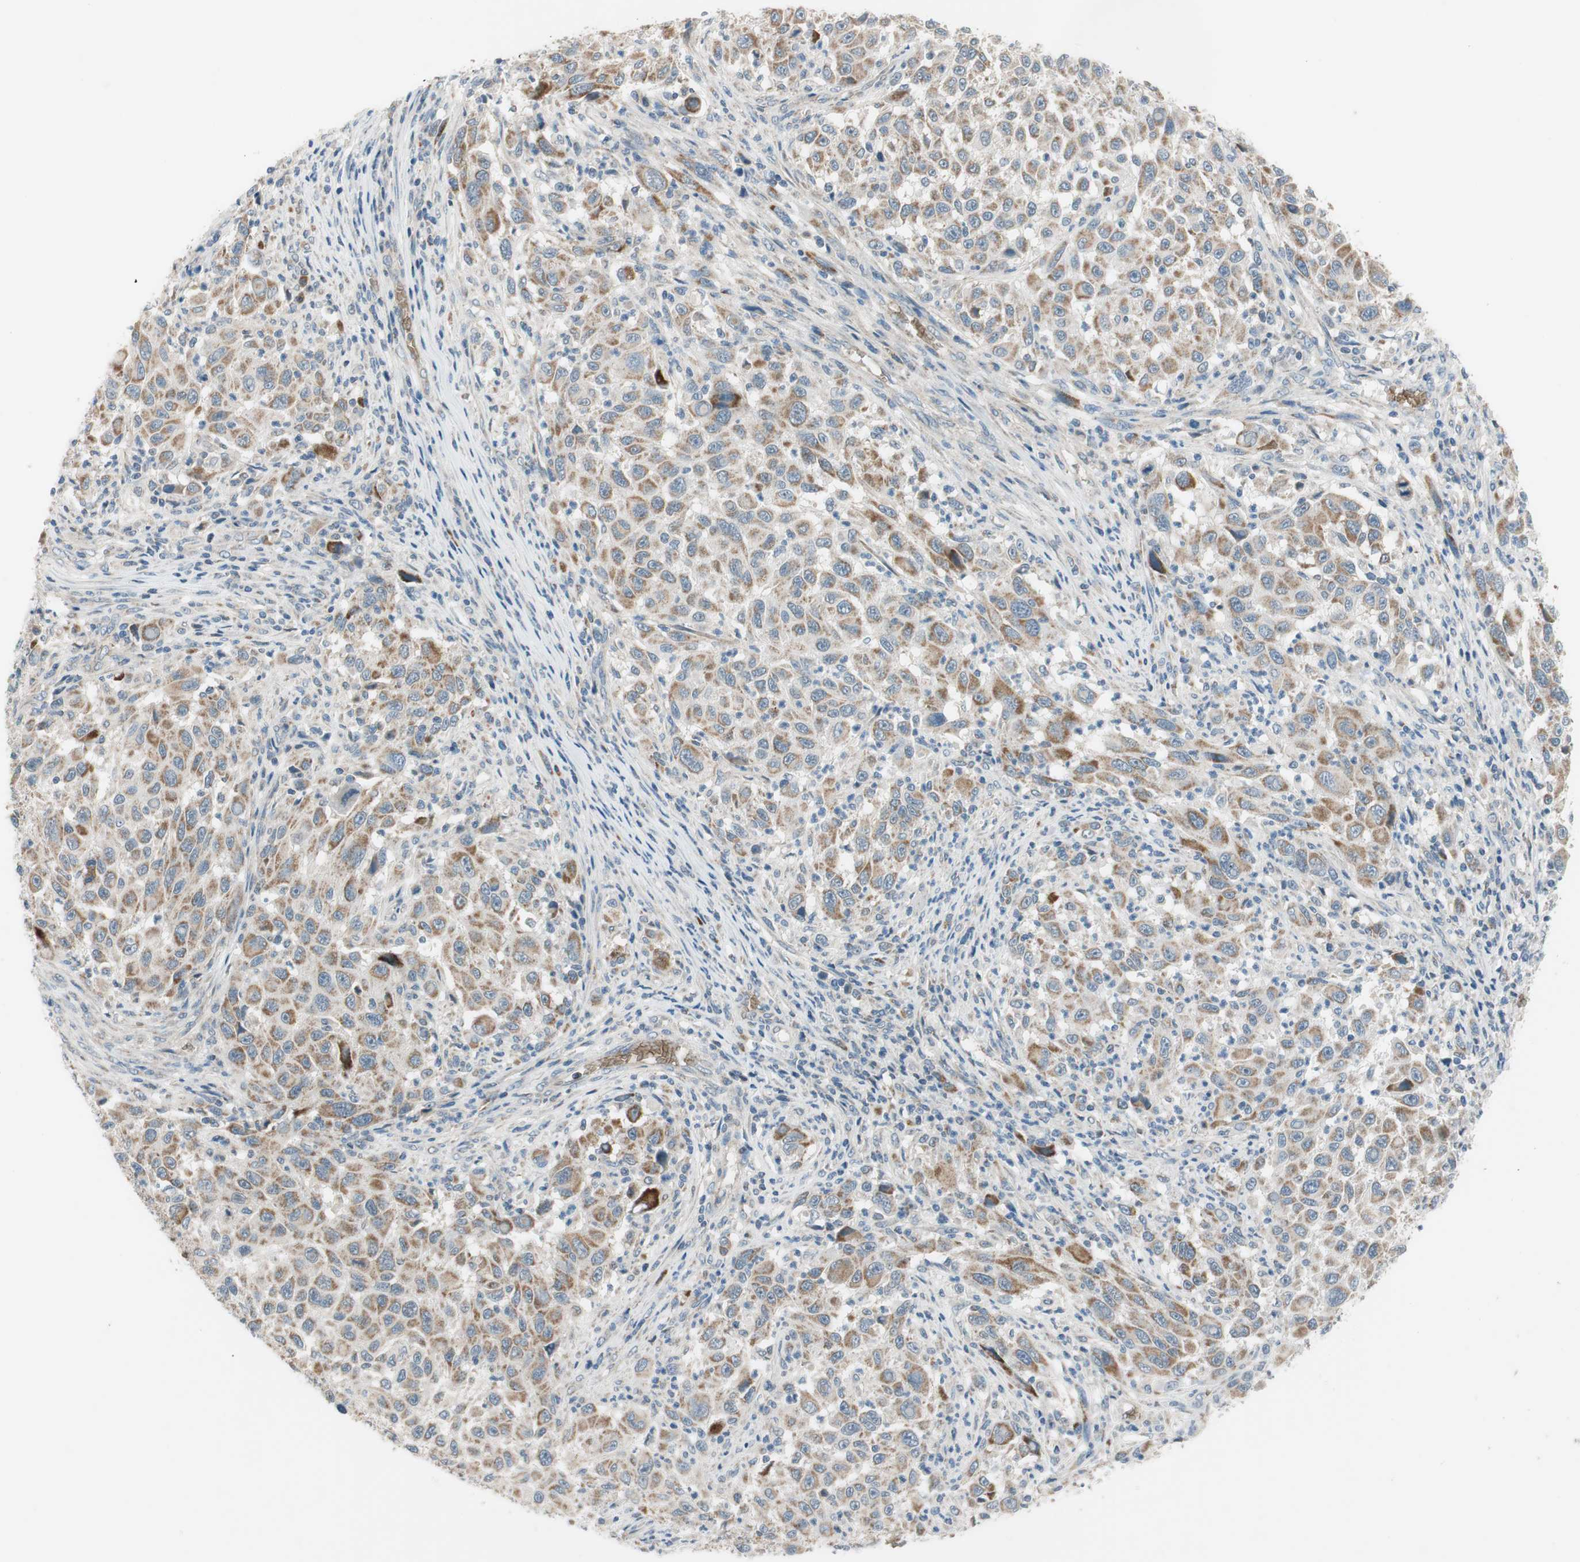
{"staining": {"intensity": "moderate", "quantity": ">75%", "location": "cytoplasmic/membranous"}, "tissue": "melanoma", "cell_type": "Tumor cells", "image_type": "cancer", "snomed": [{"axis": "morphology", "description": "Malignant melanoma, Metastatic site"}, {"axis": "topography", "description": "Lymph node"}], "caption": "Melanoma stained for a protein (brown) displays moderate cytoplasmic/membranous positive positivity in about >75% of tumor cells.", "gene": "GYPC", "patient": {"sex": "male", "age": 61}}